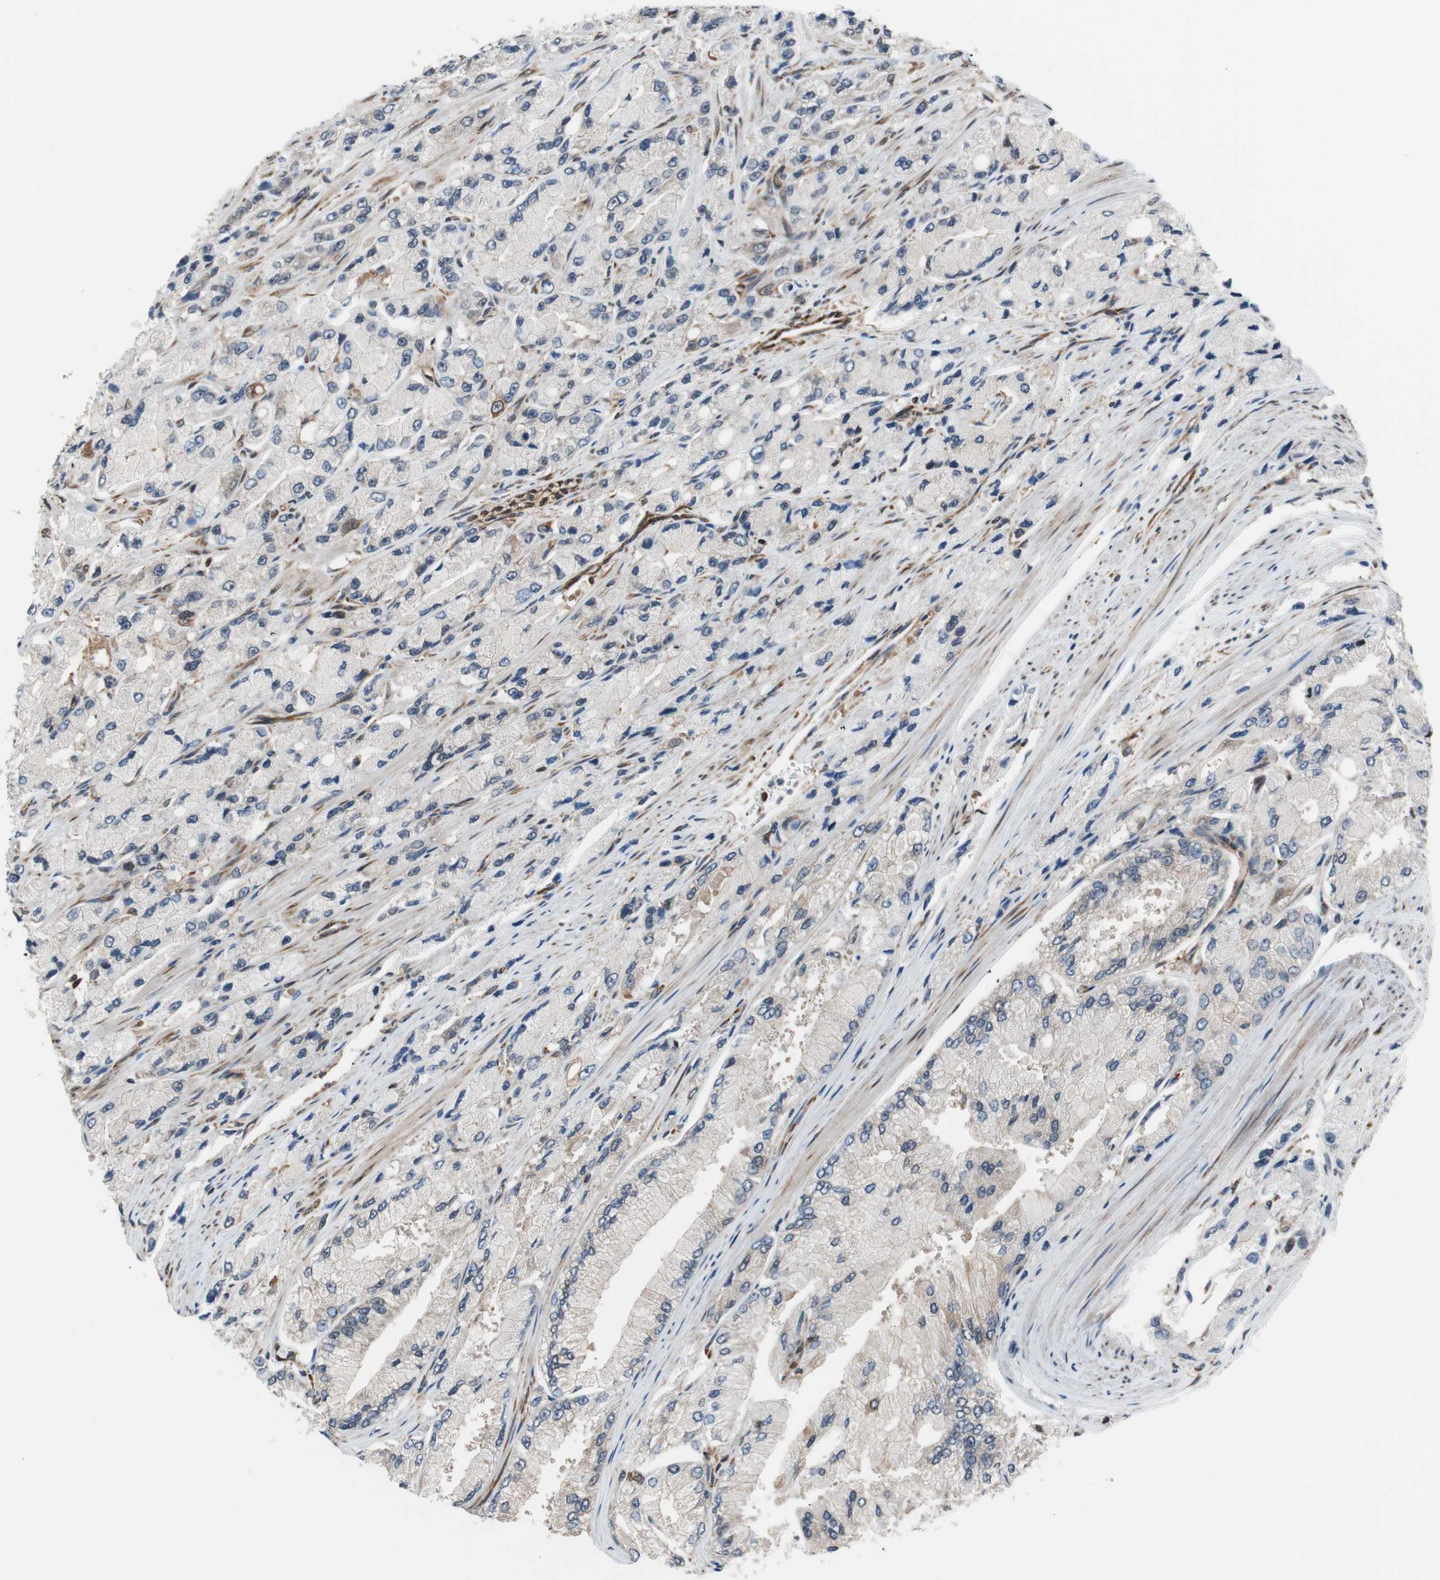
{"staining": {"intensity": "strong", "quantity": "<25%", "location": "cytoplasmic/membranous"}, "tissue": "prostate cancer", "cell_type": "Tumor cells", "image_type": "cancer", "snomed": [{"axis": "morphology", "description": "Adenocarcinoma, High grade"}, {"axis": "topography", "description": "Prostate"}], "caption": "Immunohistochemistry (IHC) (DAB (3,3'-diaminobenzidine)) staining of human prostate cancer (high-grade adenocarcinoma) shows strong cytoplasmic/membranous protein staining in about <25% of tumor cells.", "gene": "ZNF512B", "patient": {"sex": "male", "age": 58}}